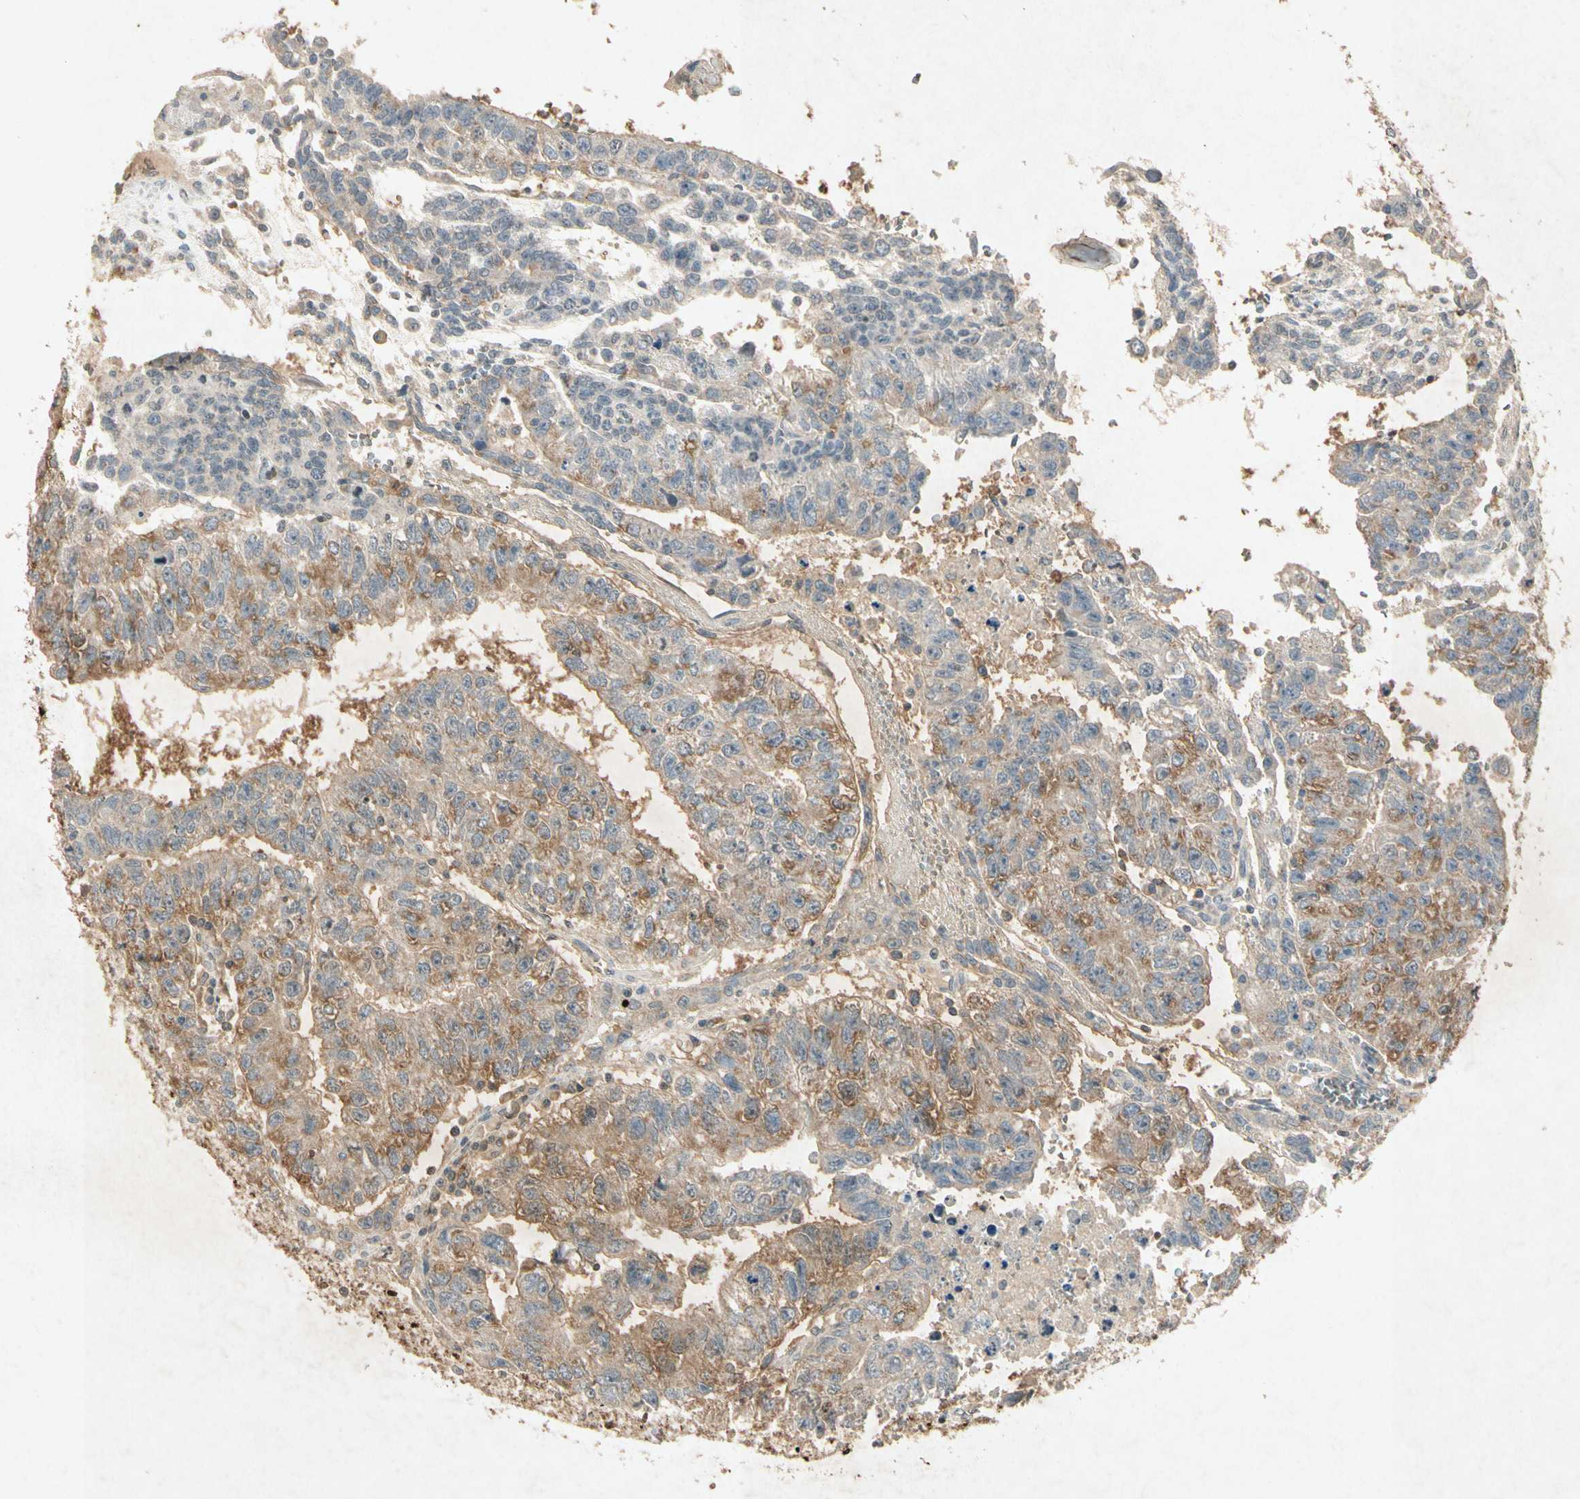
{"staining": {"intensity": "weak", "quantity": ">75%", "location": "cytoplasmic/membranous"}, "tissue": "testis cancer", "cell_type": "Tumor cells", "image_type": "cancer", "snomed": [{"axis": "morphology", "description": "Seminoma, NOS"}, {"axis": "morphology", "description": "Carcinoma, Embryonal, NOS"}, {"axis": "topography", "description": "Testis"}], "caption": "Protein expression analysis of testis cancer (seminoma) exhibits weak cytoplasmic/membranous expression in about >75% of tumor cells.", "gene": "MSRB1", "patient": {"sex": "male", "age": 52}}